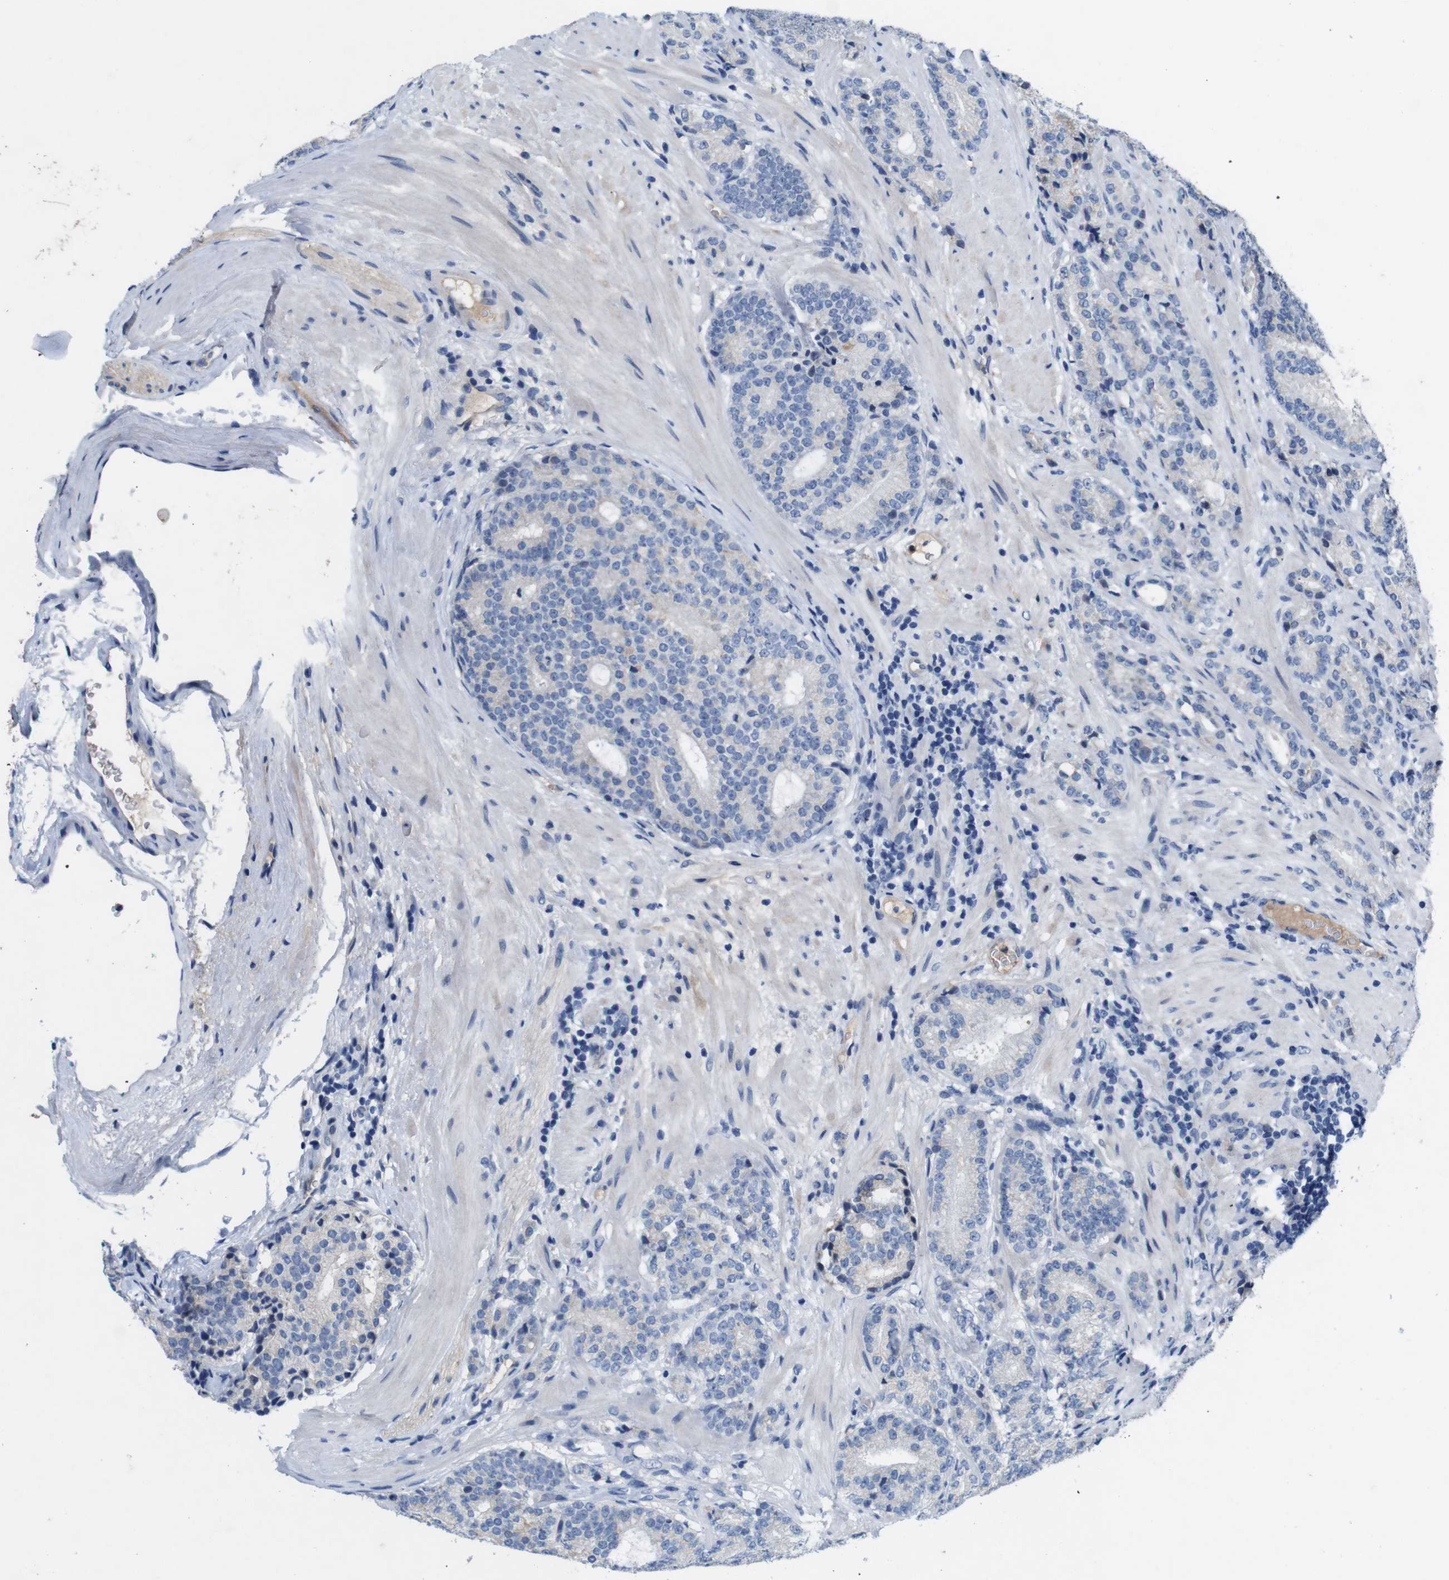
{"staining": {"intensity": "negative", "quantity": "none", "location": "none"}, "tissue": "prostate cancer", "cell_type": "Tumor cells", "image_type": "cancer", "snomed": [{"axis": "morphology", "description": "Adenocarcinoma, High grade"}, {"axis": "topography", "description": "Prostate"}], "caption": "Tumor cells show no significant staining in prostate adenocarcinoma (high-grade).", "gene": "C1RL", "patient": {"sex": "male", "age": 61}}